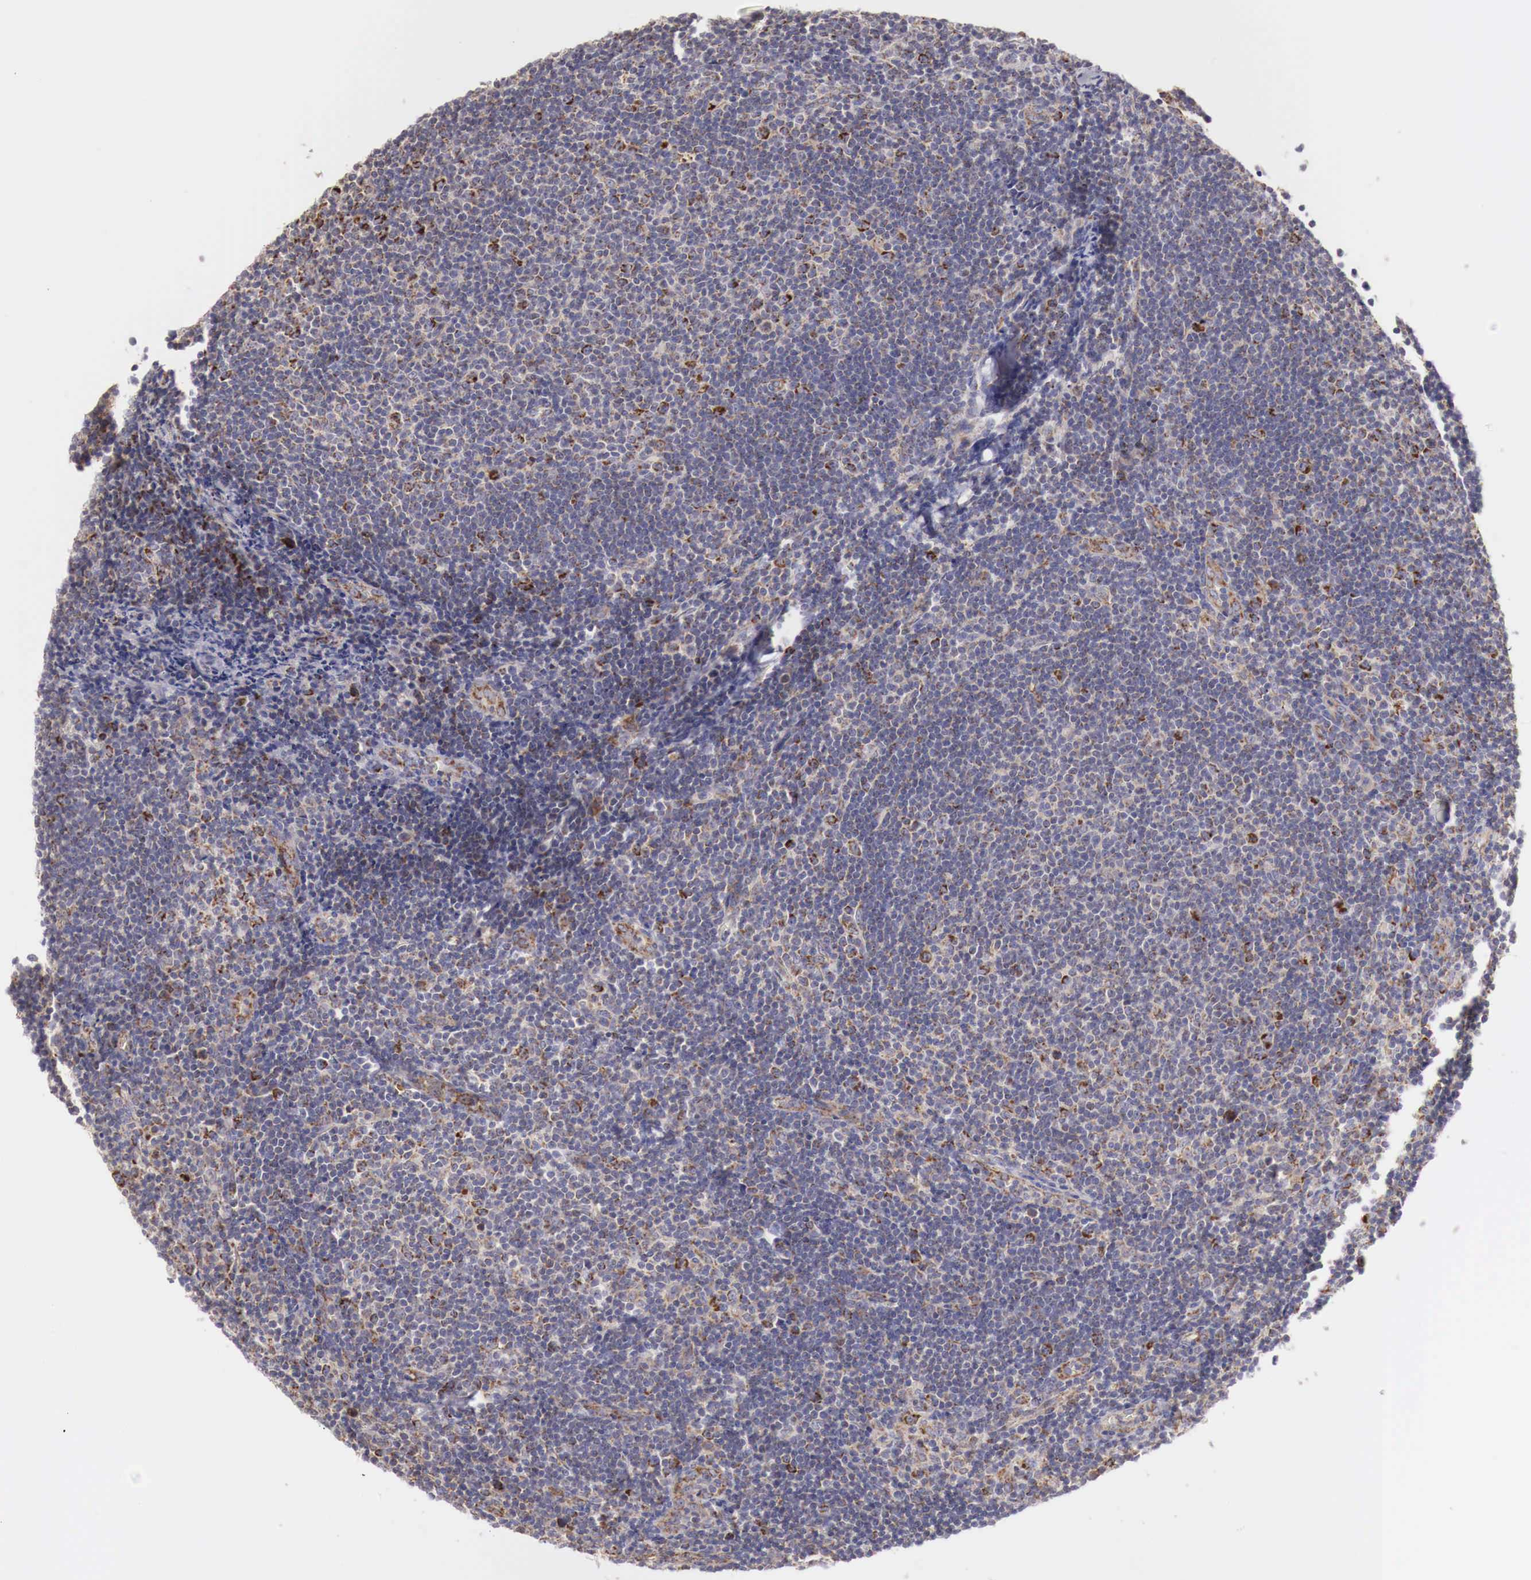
{"staining": {"intensity": "moderate", "quantity": "<25%", "location": "cytoplasmic/membranous"}, "tissue": "lymphoma", "cell_type": "Tumor cells", "image_type": "cancer", "snomed": [{"axis": "morphology", "description": "Malignant lymphoma, non-Hodgkin's type, Low grade"}, {"axis": "topography", "description": "Lymph node"}], "caption": "Protein analysis of malignant lymphoma, non-Hodgkin's type (low-grade) tissue shows moderate cytoplasmic/membranous positivity in approximately <25% of tumor cells.", "gene": "XPNPEP3", "patient": {"sex": "male", "age": 49}}